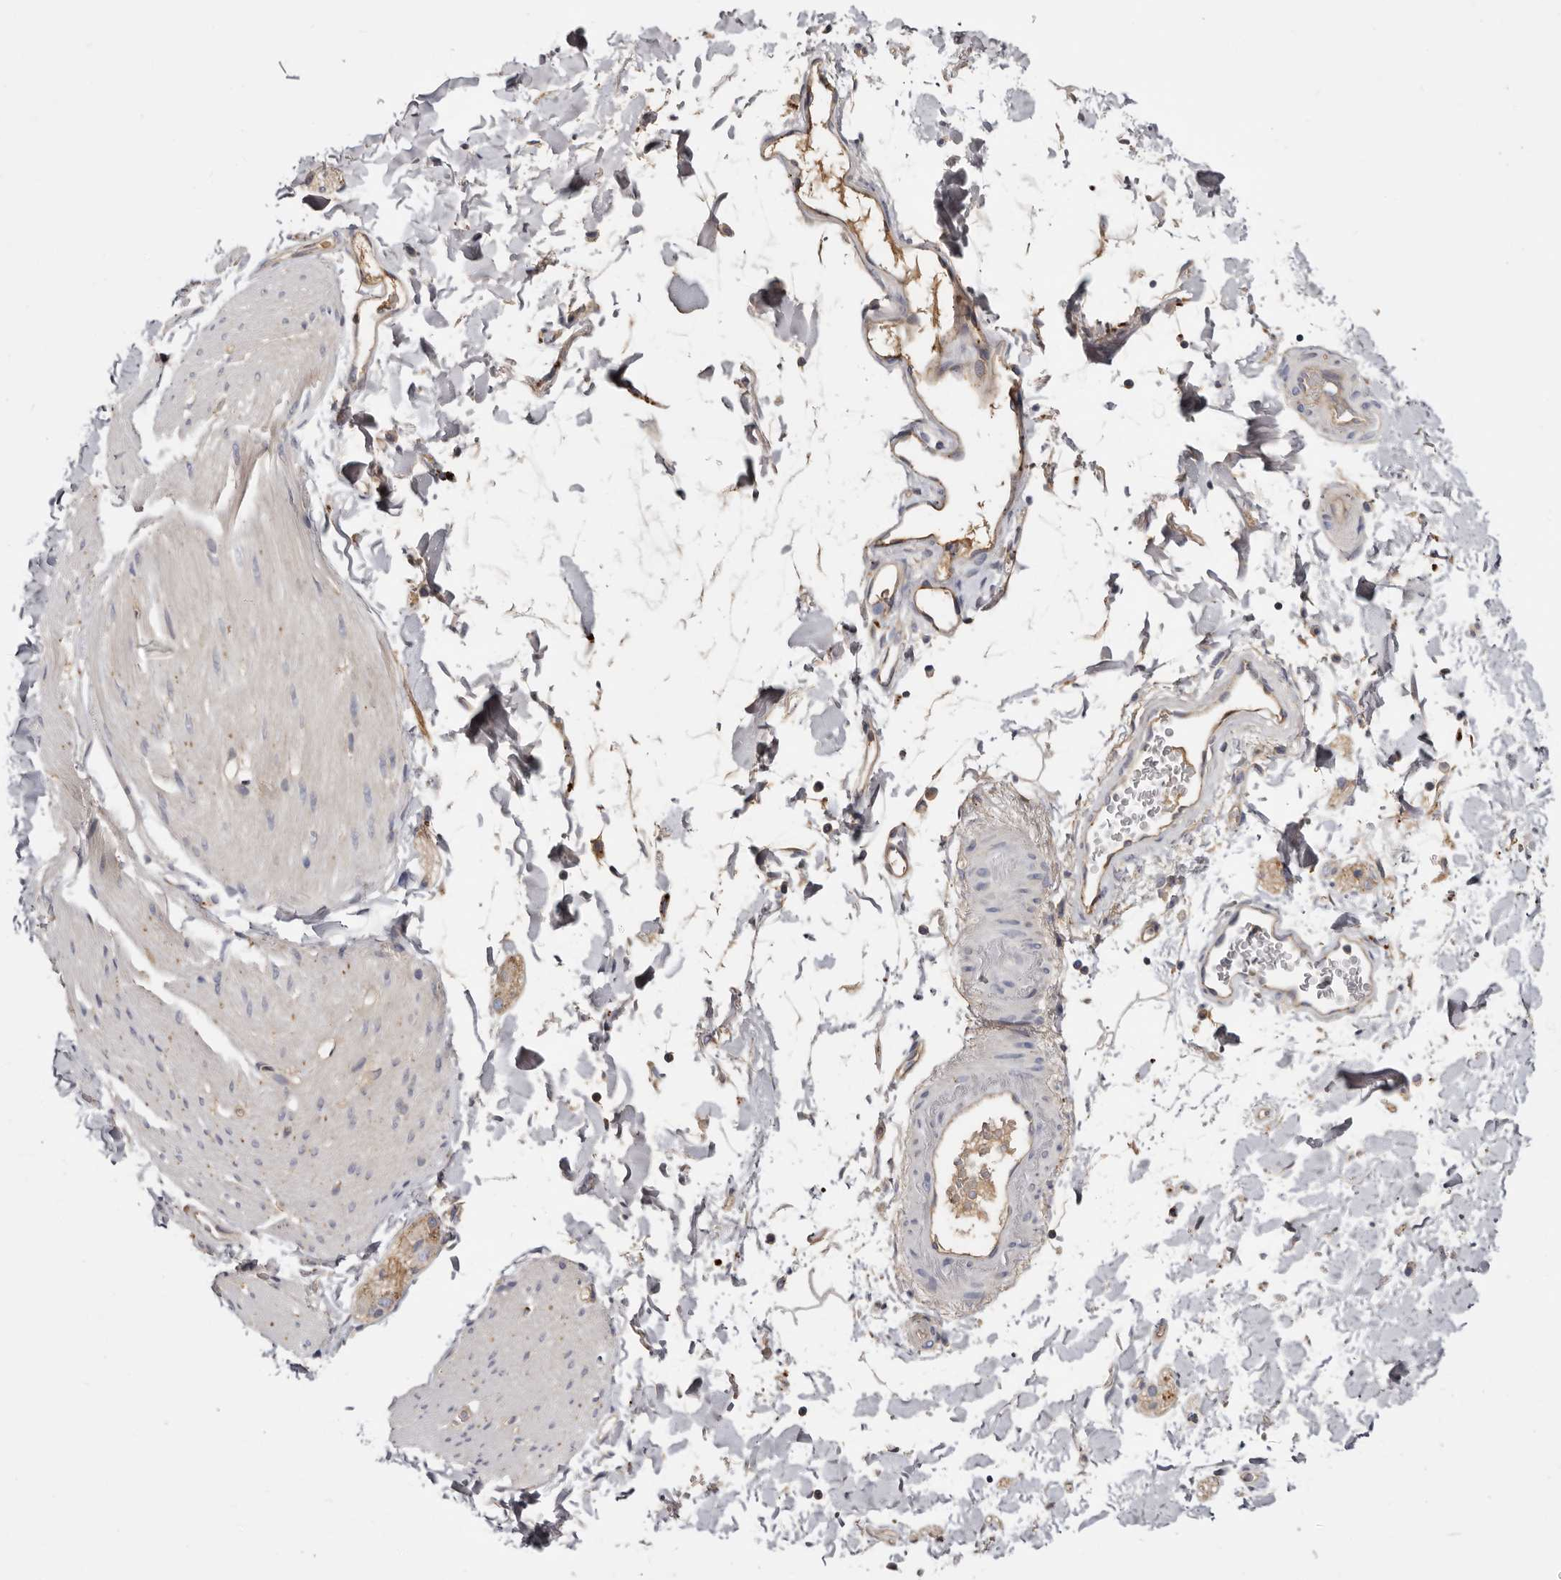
{"staining": {"intensity": "negative", "quantity": "none", "location": "none"}, "tissue": "smooth muscle", "cell_type": "Smooth muscle cells", "image_type": "normal", "snomed": [{"axis": "morphology", "description": "Normal tissue, NOS"}, {"axis": "topography", "description": "Smooth muscle"}, {"axis": "topography", "description": "Small intestine"}], "caption": "This image is of benign smooth muscle stained with IHC to label a protein in brown with the nuclei are counter-stained blue. There is no expression in smooth muscle cells.", "gene": "INKA2", "patient": {"sex": "female", "age": 84}}